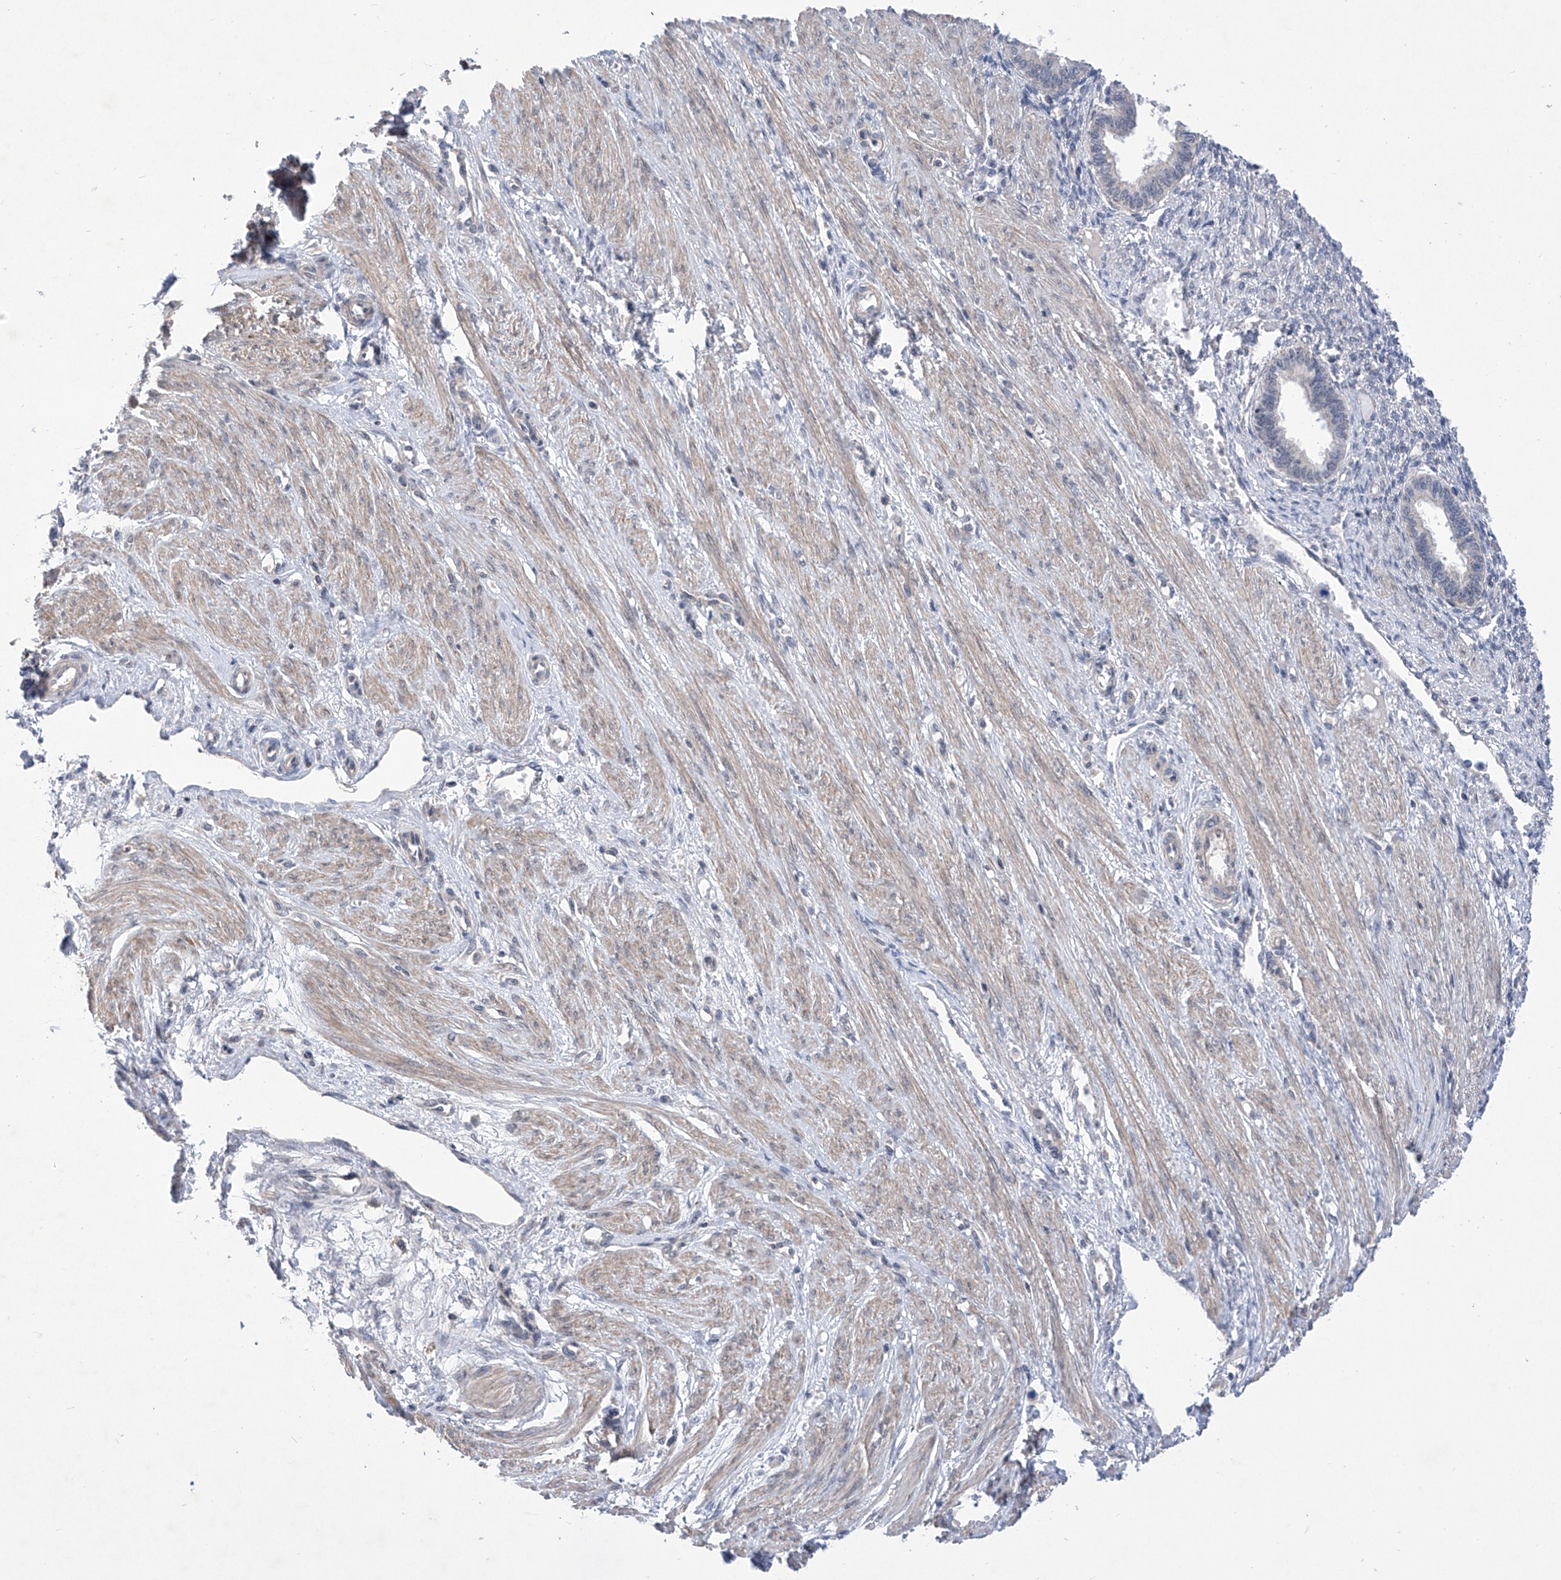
{"staining": {"intensity": "negative", "quantity": "none", "location": "none"}, "tissue": "endometrium", "cell_type": "Cells in endometrial stroma", "image_type": "normal", "snomed": [{"axis": "morphology", "description": "Normal tissue, NOS"}, {"axis": "topography", "description": "Endometrium"}], "caption": "High power microscopy histopathology image of an immunohistochemistry (IHC) image of unremarkable endometrium, revealing no significant positivity in cells in endometrial stroma.", "gene": "KIFC2", "patient": {"sex": "female", "age": 33}}